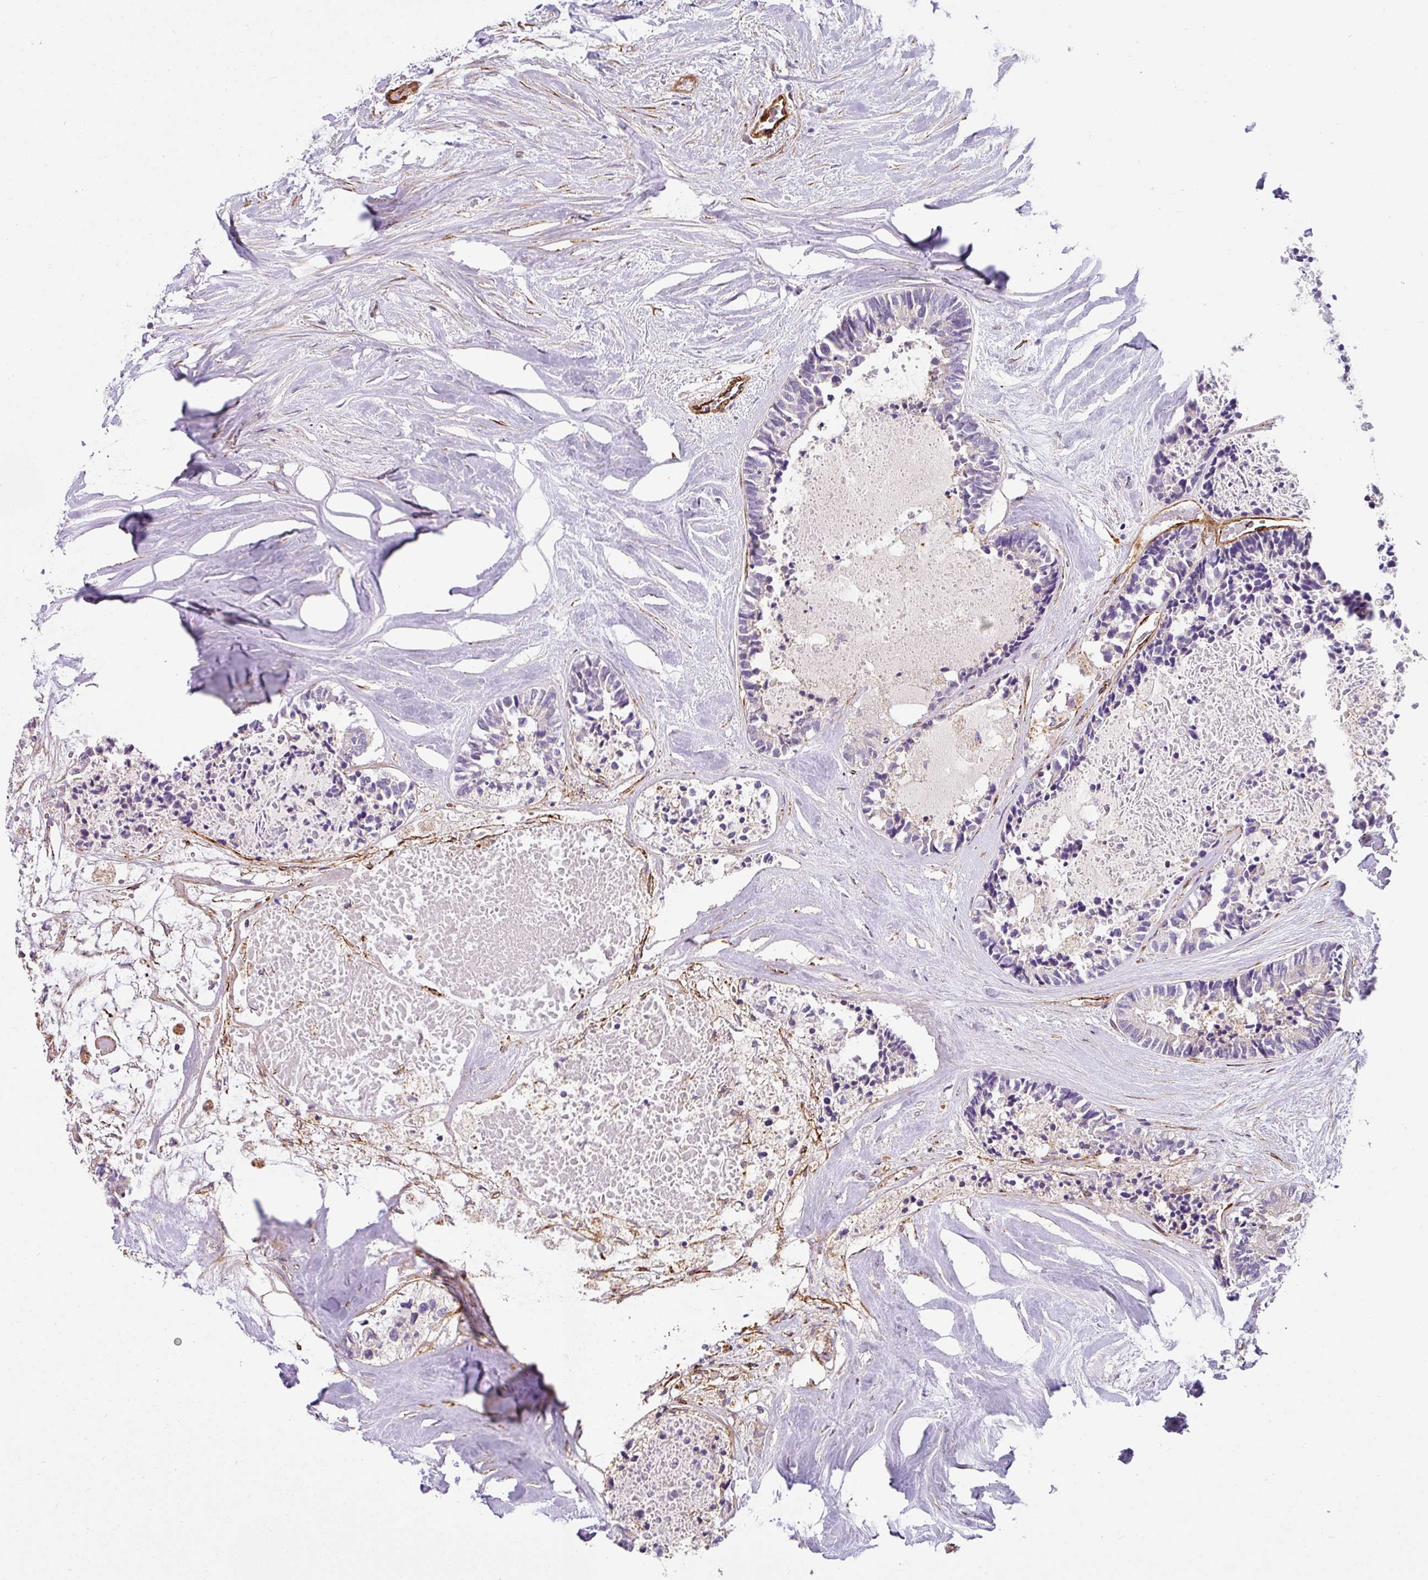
{"staining": {"intensity": "negative", "quantity": "none", "location": "none"}, "tissue": "colorectal cancer", "cell_type": "Tumor cells", "image_type": "cancer", "snomed": [{"axis": "morphology", "description": "Adenocarcinoma, NOS"}, {"axis": "topography", "description": "Colon"}, {"axis": "topography", "description": "Rectum"}], "caption": "Image shows no significant protein positivity in tumor cells of adenocarcinoma (colorectal). The staining is performed using DAB brown chromogen with nuclei counter-stained in using hematoxylin.", "gene": "SLC25A17", "patient": {"sex": "male", "age": 57}}